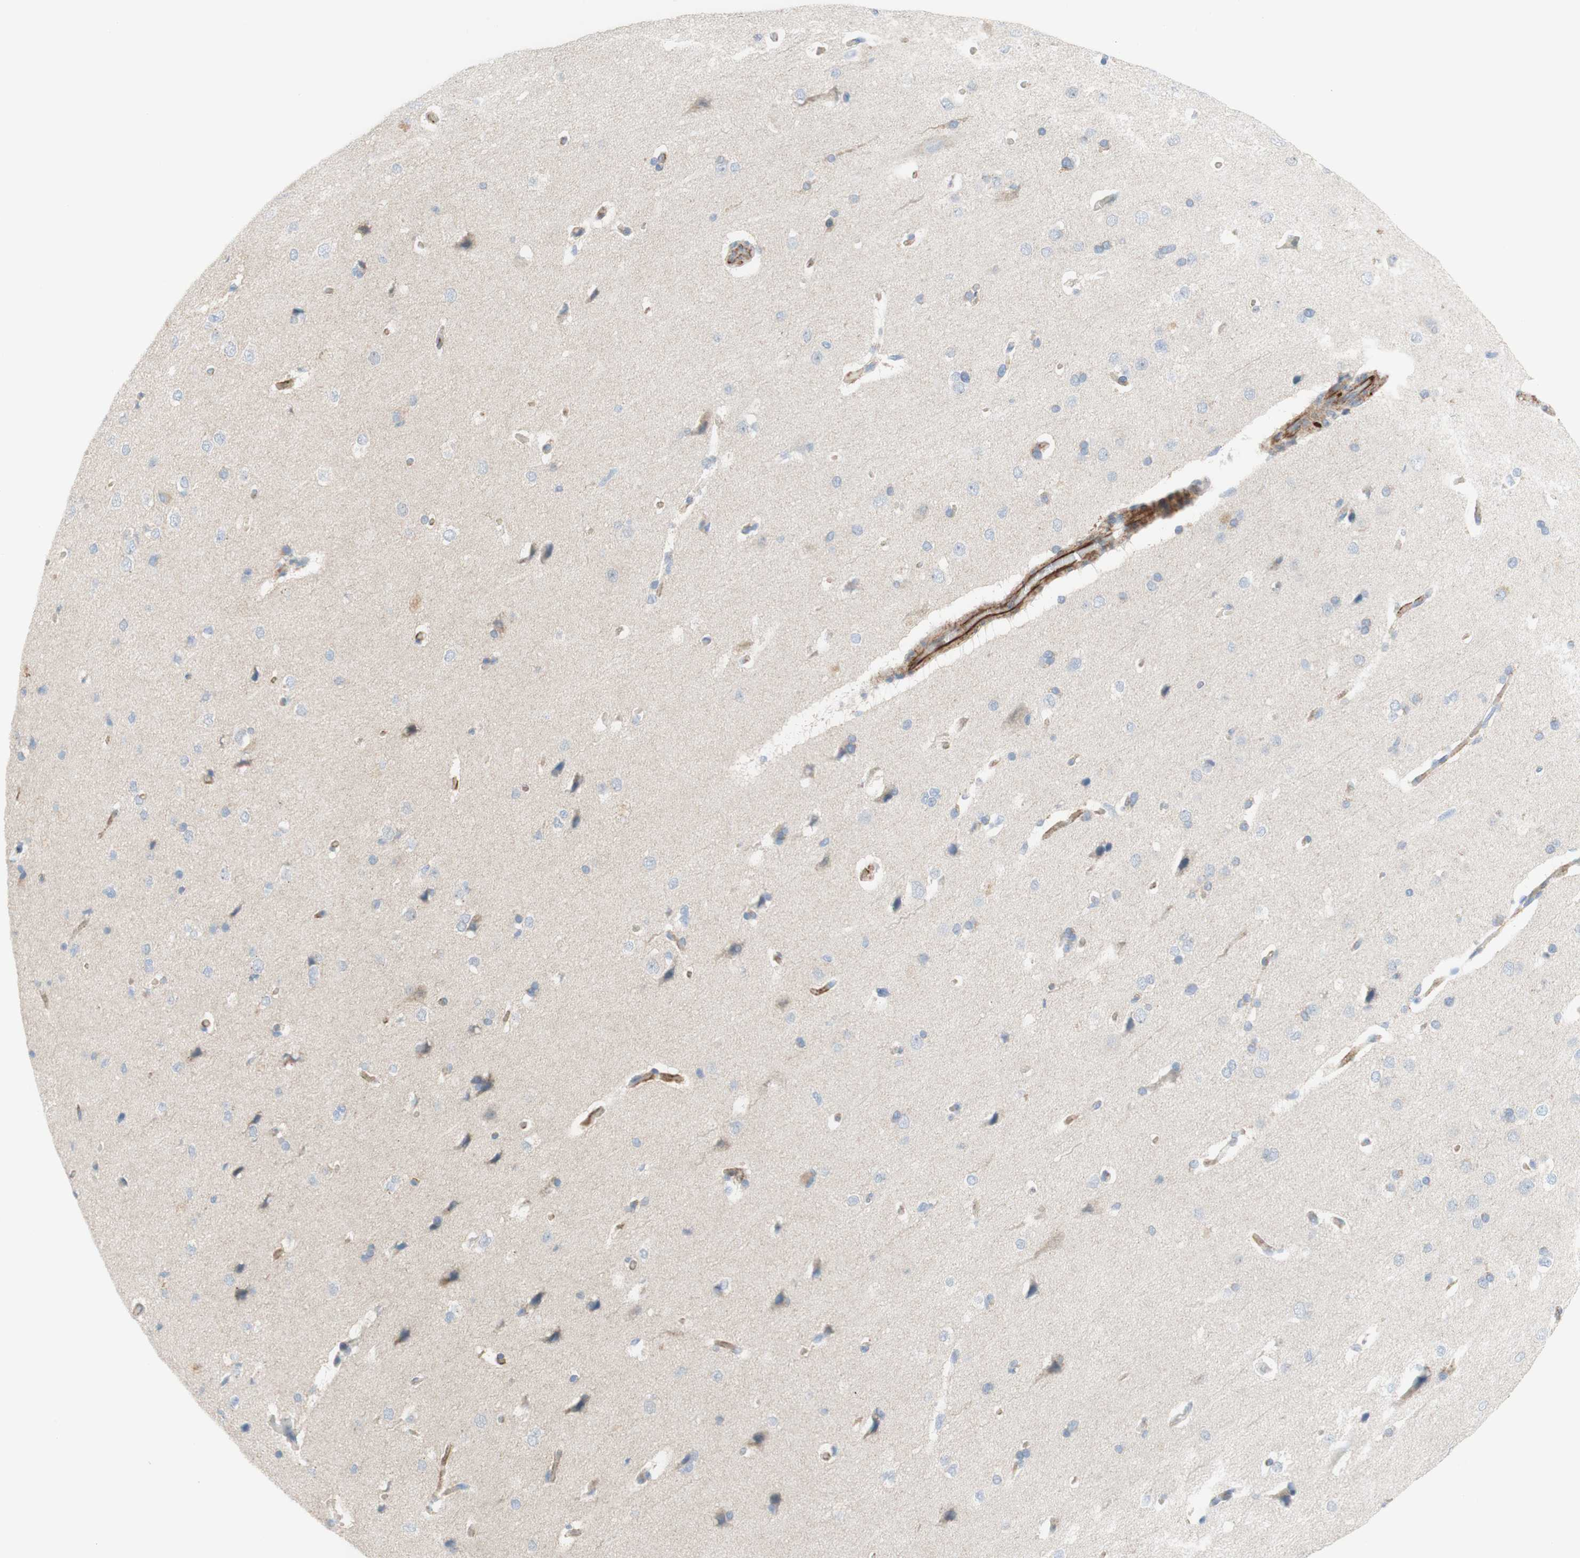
{"staining": {"intensity": "strong", "quantity": ">75%", "location": "cytoplasmic/membranous"}, "tissue": "cerebral cortex", "cell_type": "Endothelial cells", "image_type": "normal", "snomed": [{"axis": "morphology", "description": "Normal tissue, NOS"}, {"axis": "topography", "description": "Cerebral cortex"}], "caption": "Immunohistochemistry (IHC) histopathology image of normal cerebral cortex: human cerebral cortex stained using immunohistochemistry shows high levels of strong protein expression localized specifically in the cytoplasmic/membranous of endothelial cells, appearing as a cytoplasmic/membranous brown color.", "gene": "POU2AF1", "patient": {"sex": "male", "age": 62}}